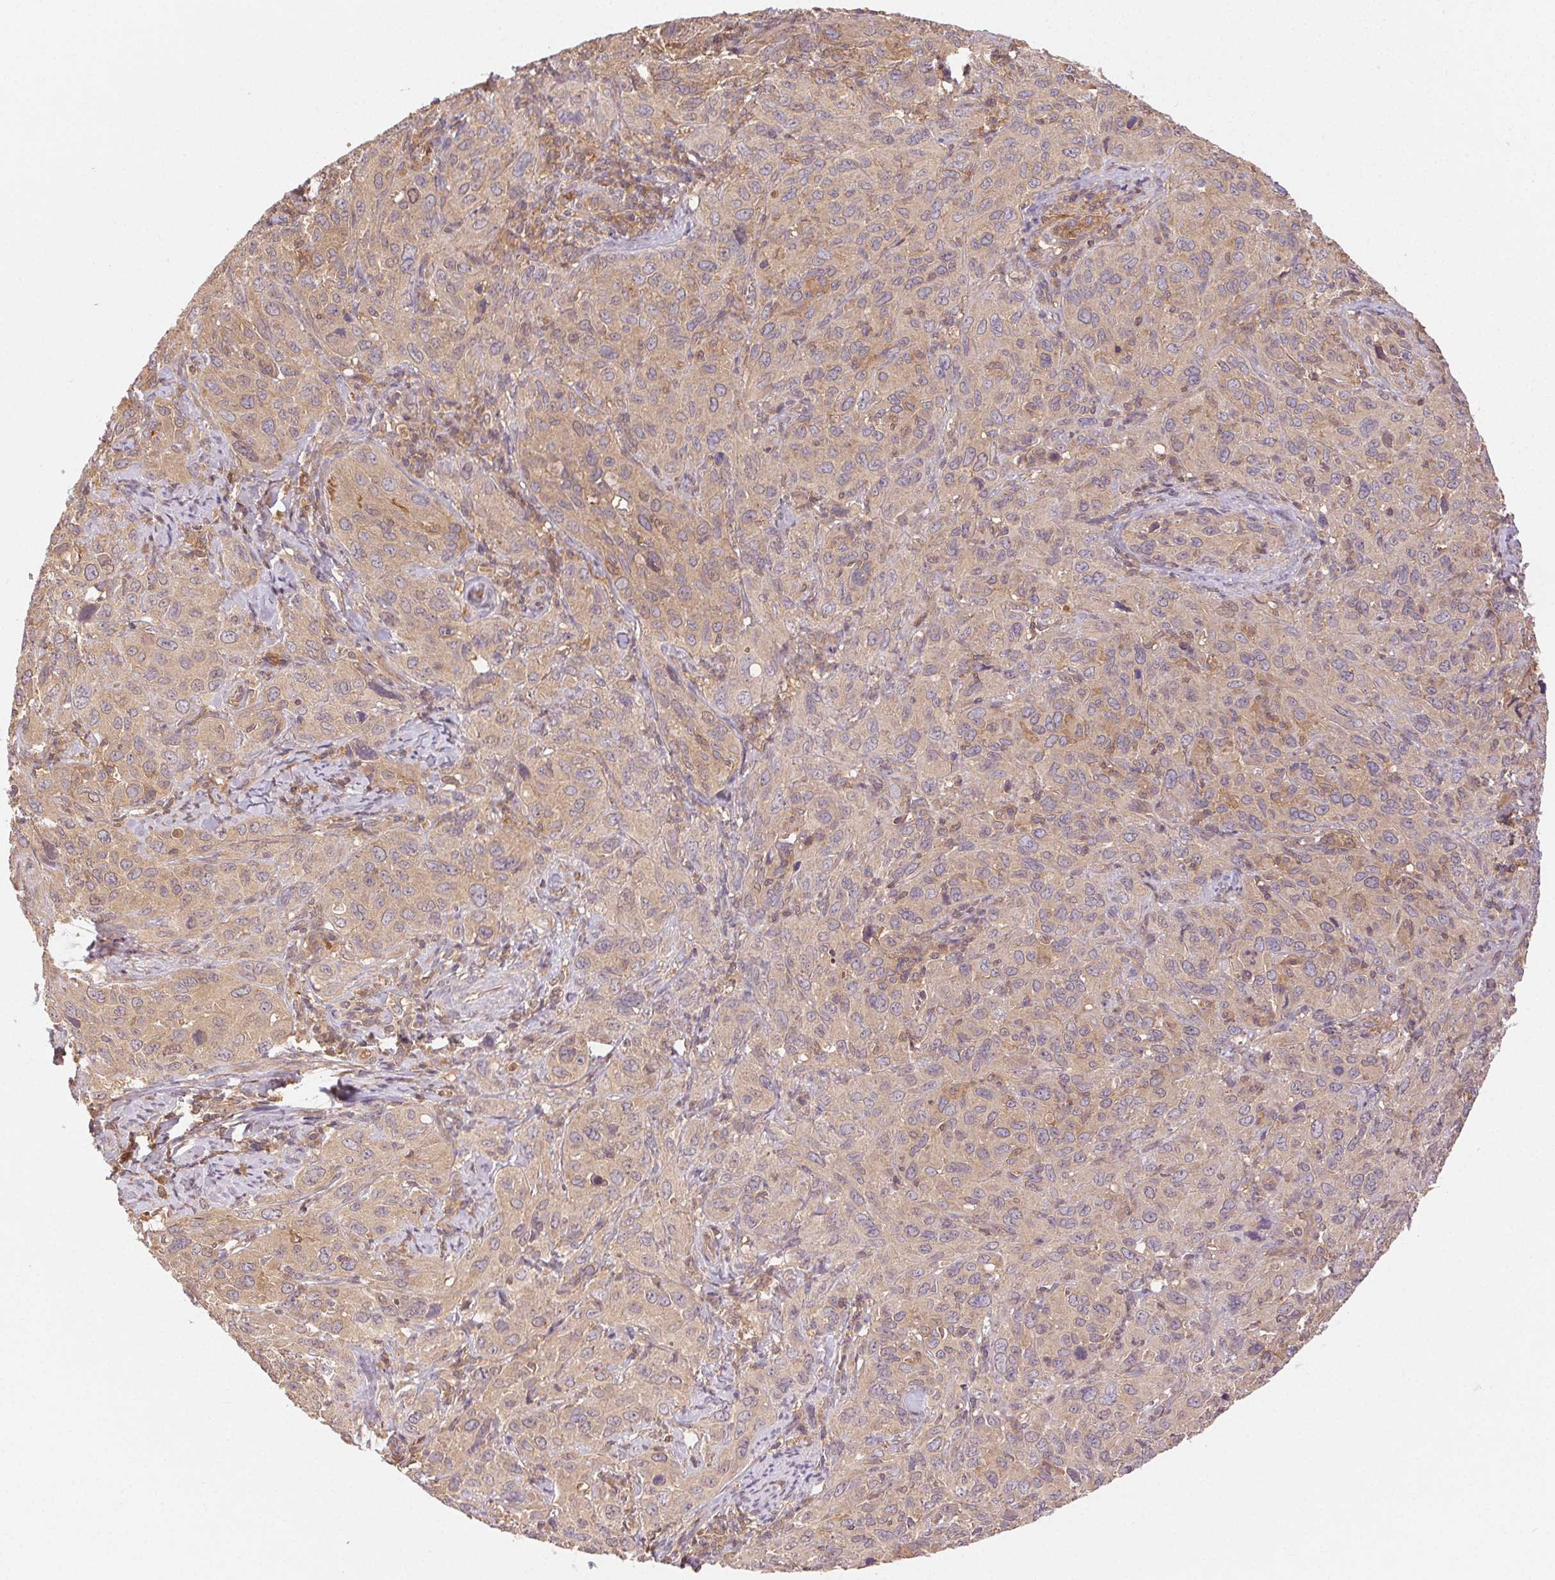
{"staining": {"intensity": "weak", "quantity": "25%-75%", "location": "cytoplasmic/membranous"}, "tissue": "cervical cancer", "cell_type": "Tumor cells", "image_type": "cancer", "snomed": [{"axis": "morphology", "description": "Normal tissue, NOS"}, {"axis": "morphology", "description": "Squamous cell carcinoma, NOS"}, {"axis": "topography", "description": "Cervix"}], "caption": "Cervical squamous cell carcinoma stained with DAB immunohistochemistry reveals low levels of weak cytoplasmic/membranous staining in about 25%-75% of tumor cells.", "gene": "GDI2", "patient": {"sex": "female", "age": 51}}